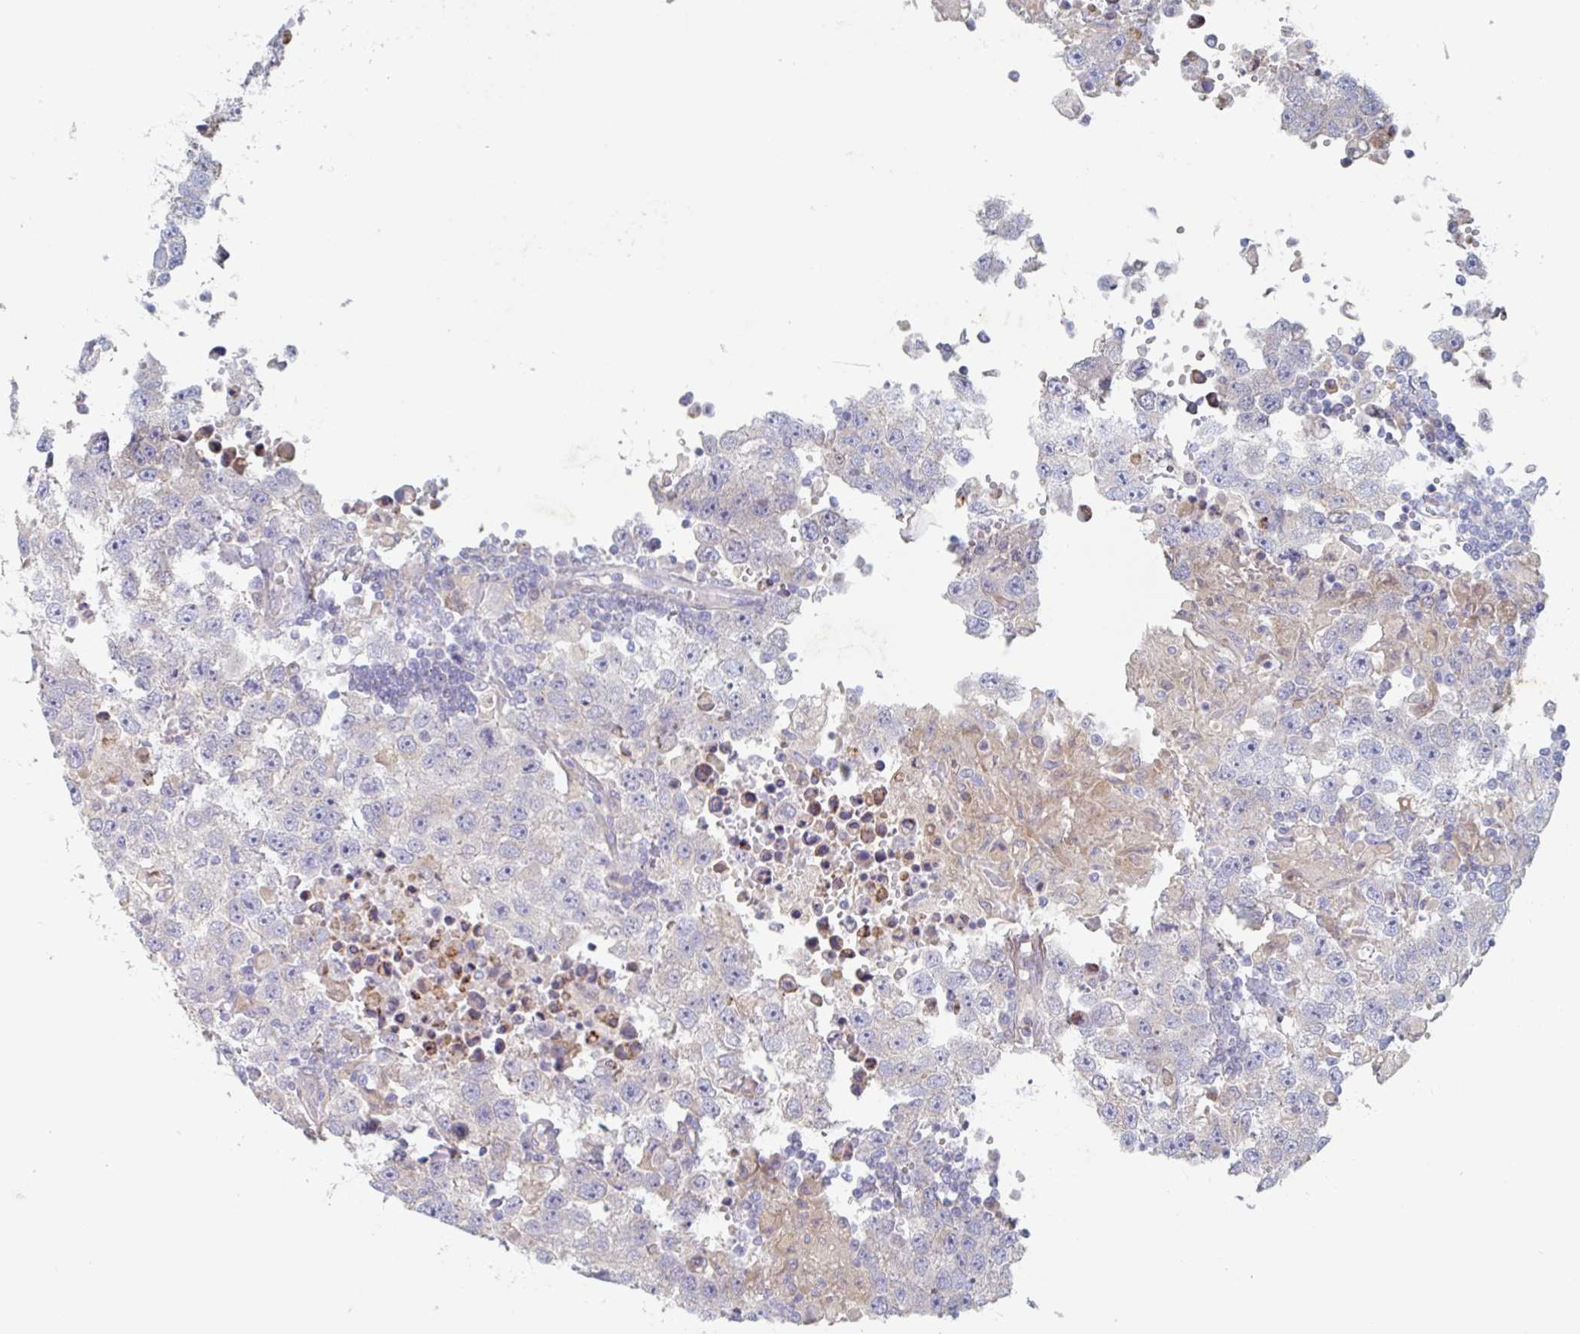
{"staining": {"intensity": "negative", "quantity": "none", "location": "none"}, "tissue": "testis cancer", "cell_type": "Tumor cells", "image_type": "cancer", "snomed": [{"axis": "morphology", "description": "Carcinoma, Embryonal, NOS"}, {"axis": "topography", "description": "Testis"}], "caption": "DAB immunohistochemical staining of human testis cancer (embryonal carcinoma) demonstrates no significant positivity in tumor cells. (DAB immunohistochemistry visualized using brightfield microscopy, high magnification).", "gene": "MANBA", "patient": {"sex": "male", "age": 83}}